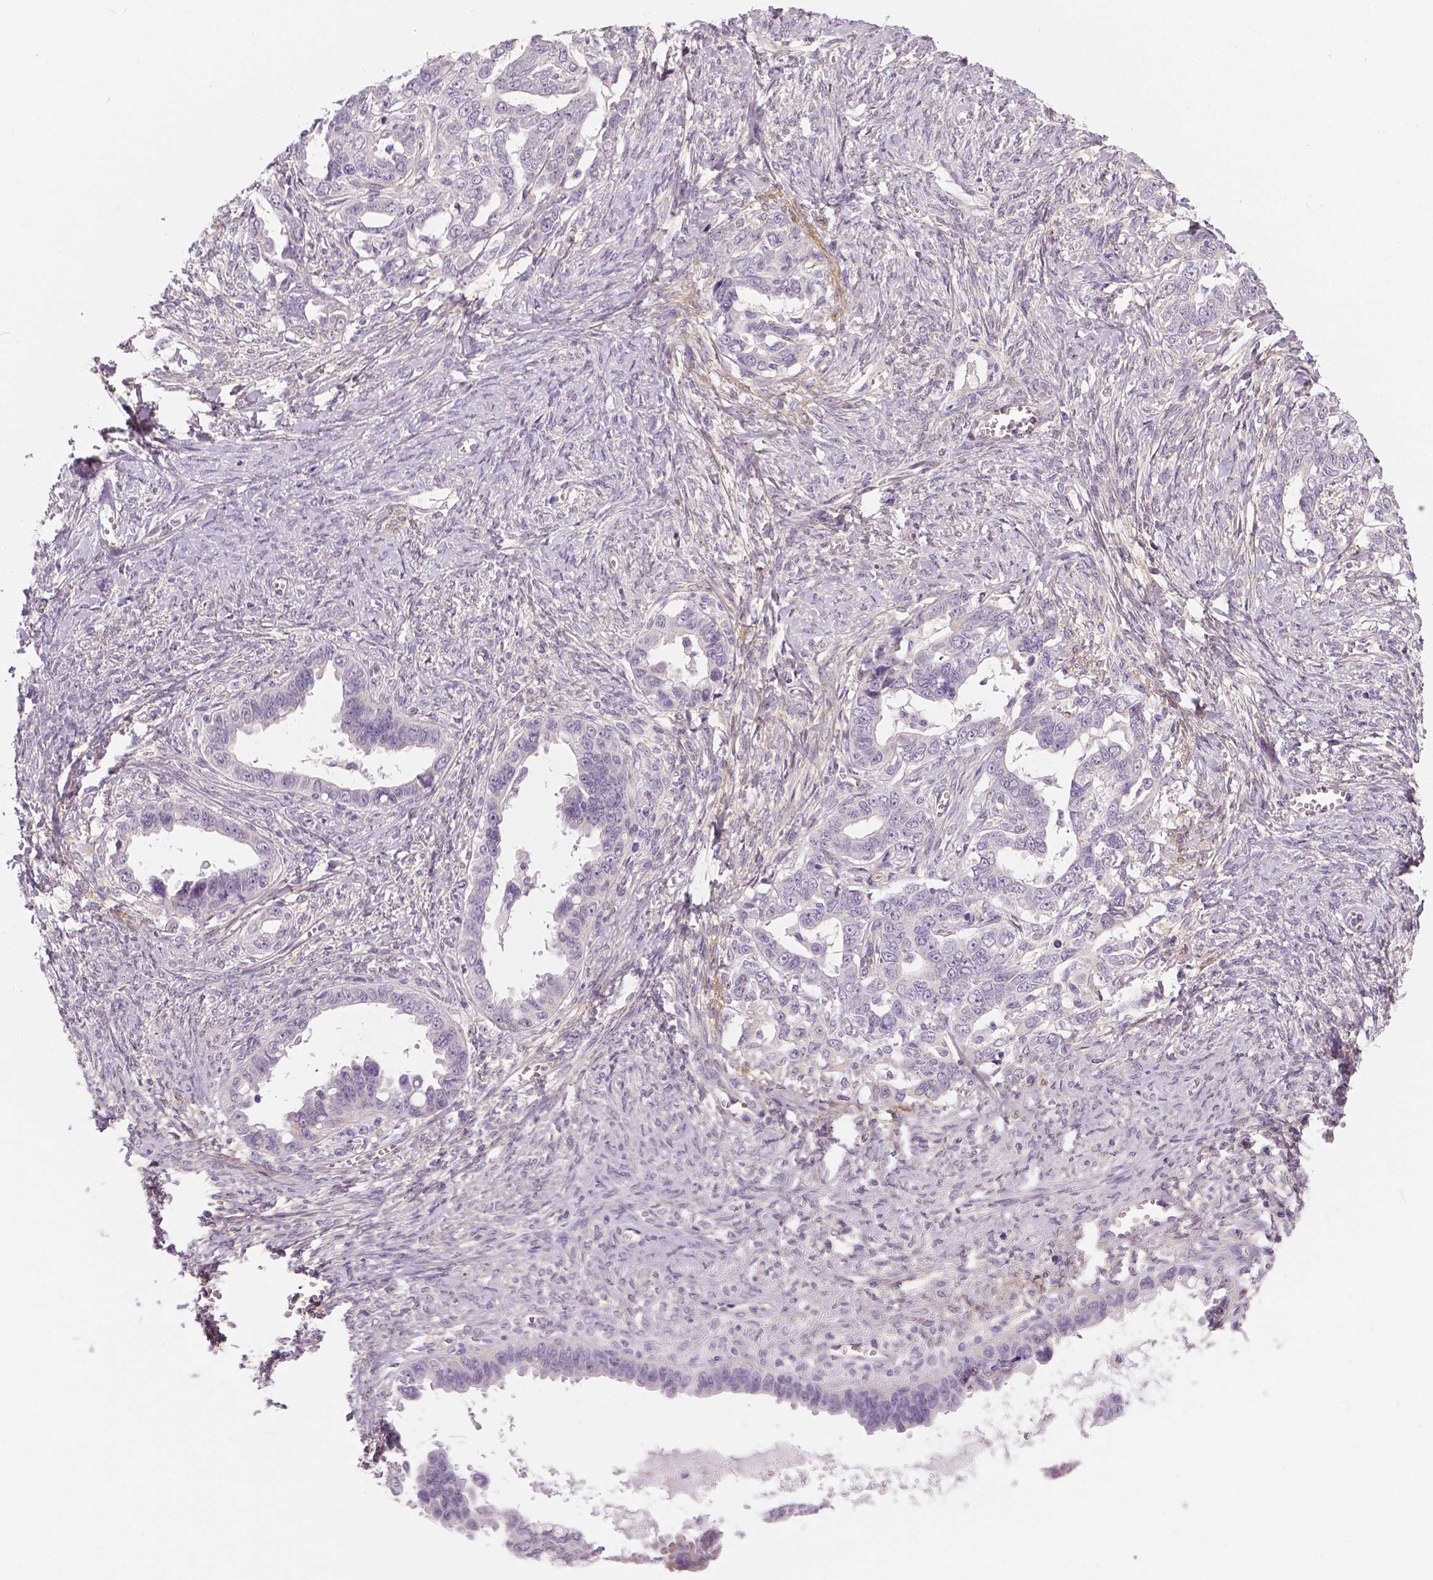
{"staining": {"intensity": "negative", "quantity": "none", "location": "none"}, "tissue": "ovarian cancer", "cell_type": "Tumor cells", "image_type": "cancer", "snomed": [{"axis": "morphology", "description": "Cystadenocarcinoma, serous, NOS"}, {"axis": "topography", "description": "Ovary"}], "caption": "Ovarian cancer was stained to show a protein in brown. There is no significant staining in tumor cells.", "gene": "FLT1", "patient": {"sex": "female", "age": 69}}